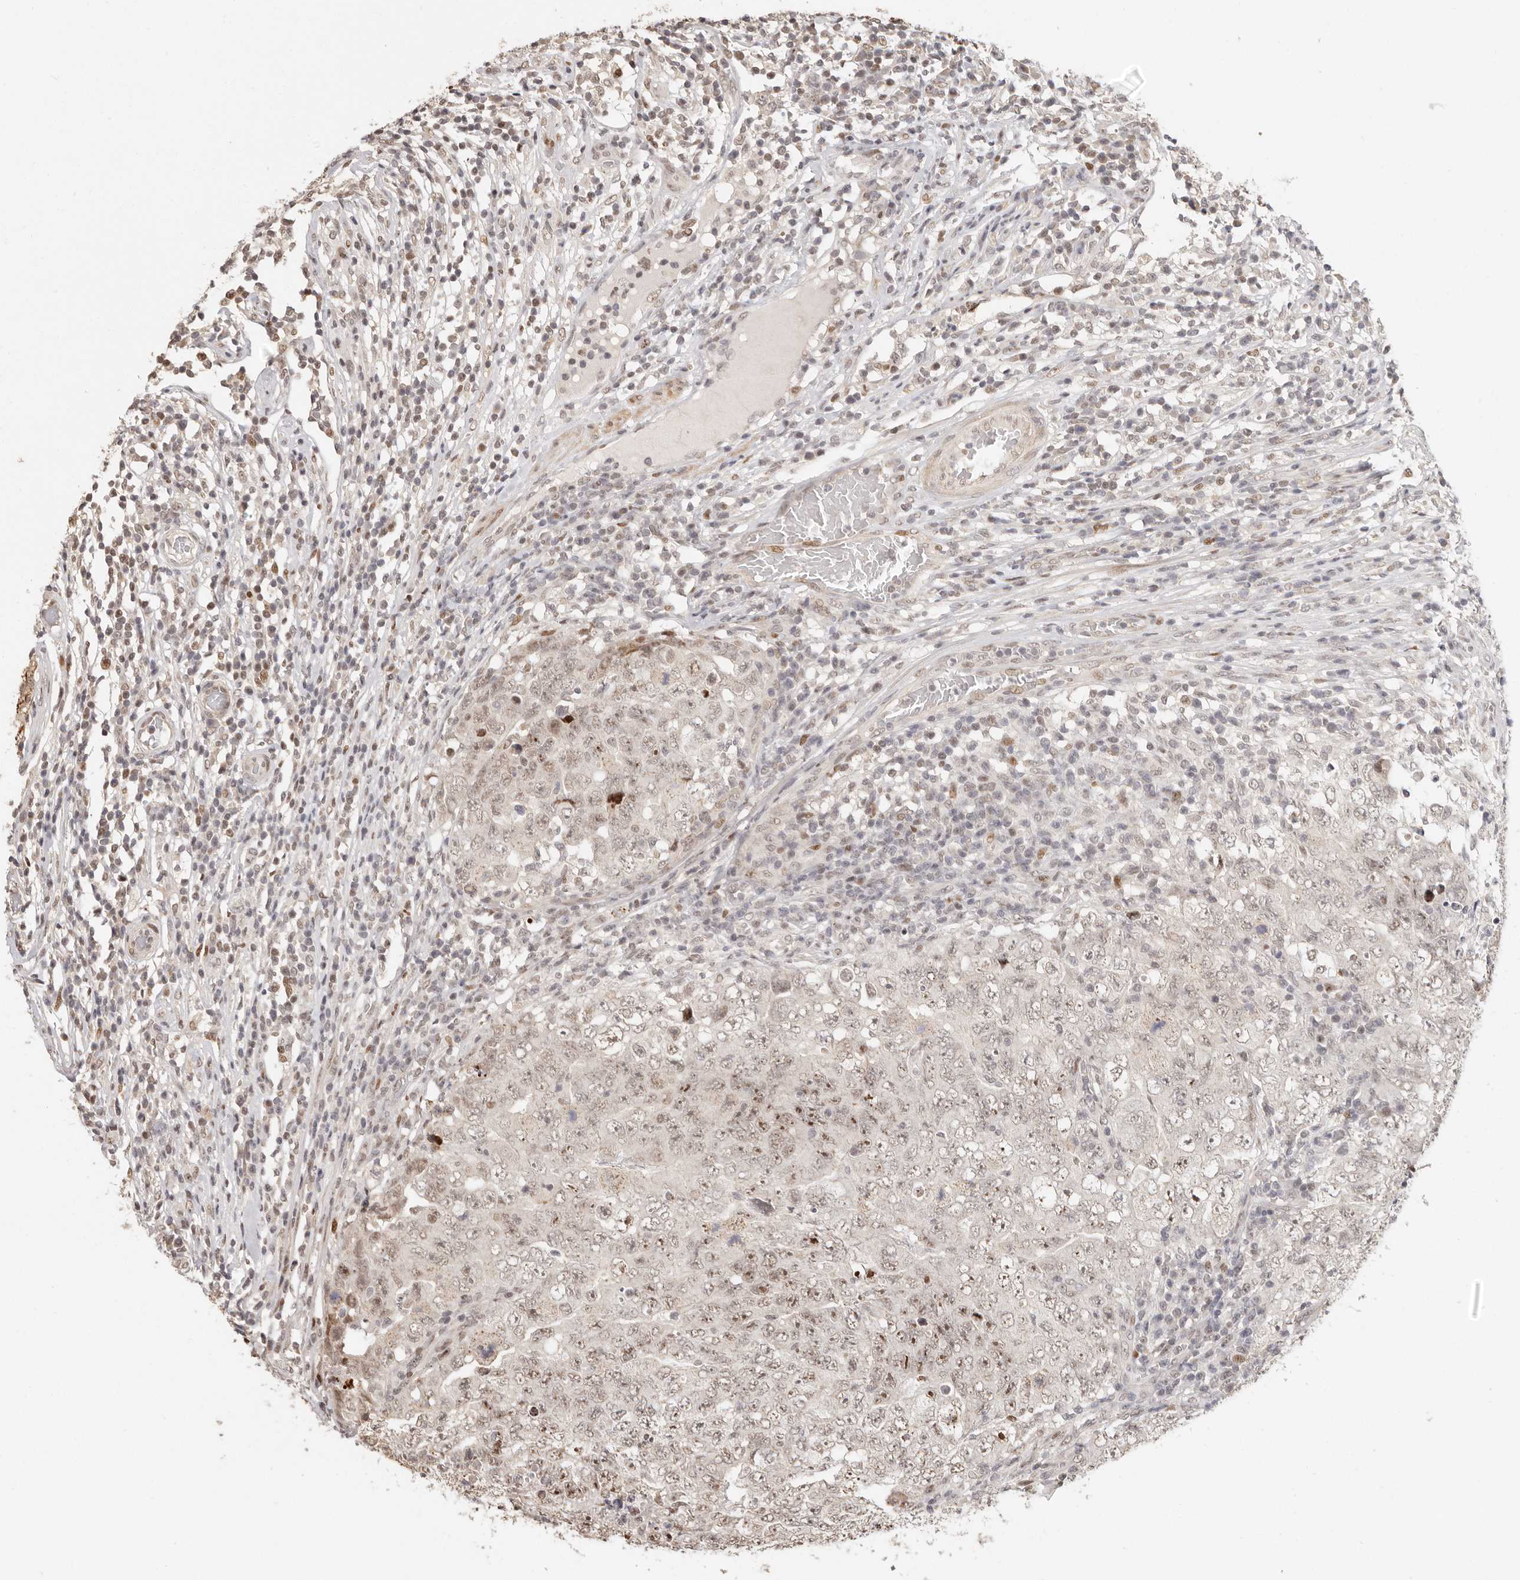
{"staining": {"intensity": "moderate", "quantity": ">75%", "location": "nuclear"}, "tissue": "testis cancer", "cell_type": "Tumor cells", "image_type": "cancer", "snomed": [{"axis": "morphology", "description": "Carcinoma, Embryonal, NOS"}, {"axis": "topography", "description": "Testis"}], "caption": "Tumor cells show medium levels of moderate nuclear staining in approximately >75% of cells in testis embryonal carcinoma.", "gene": "GPBP1L1", "patient": {"sex": "male", "age": 26}}